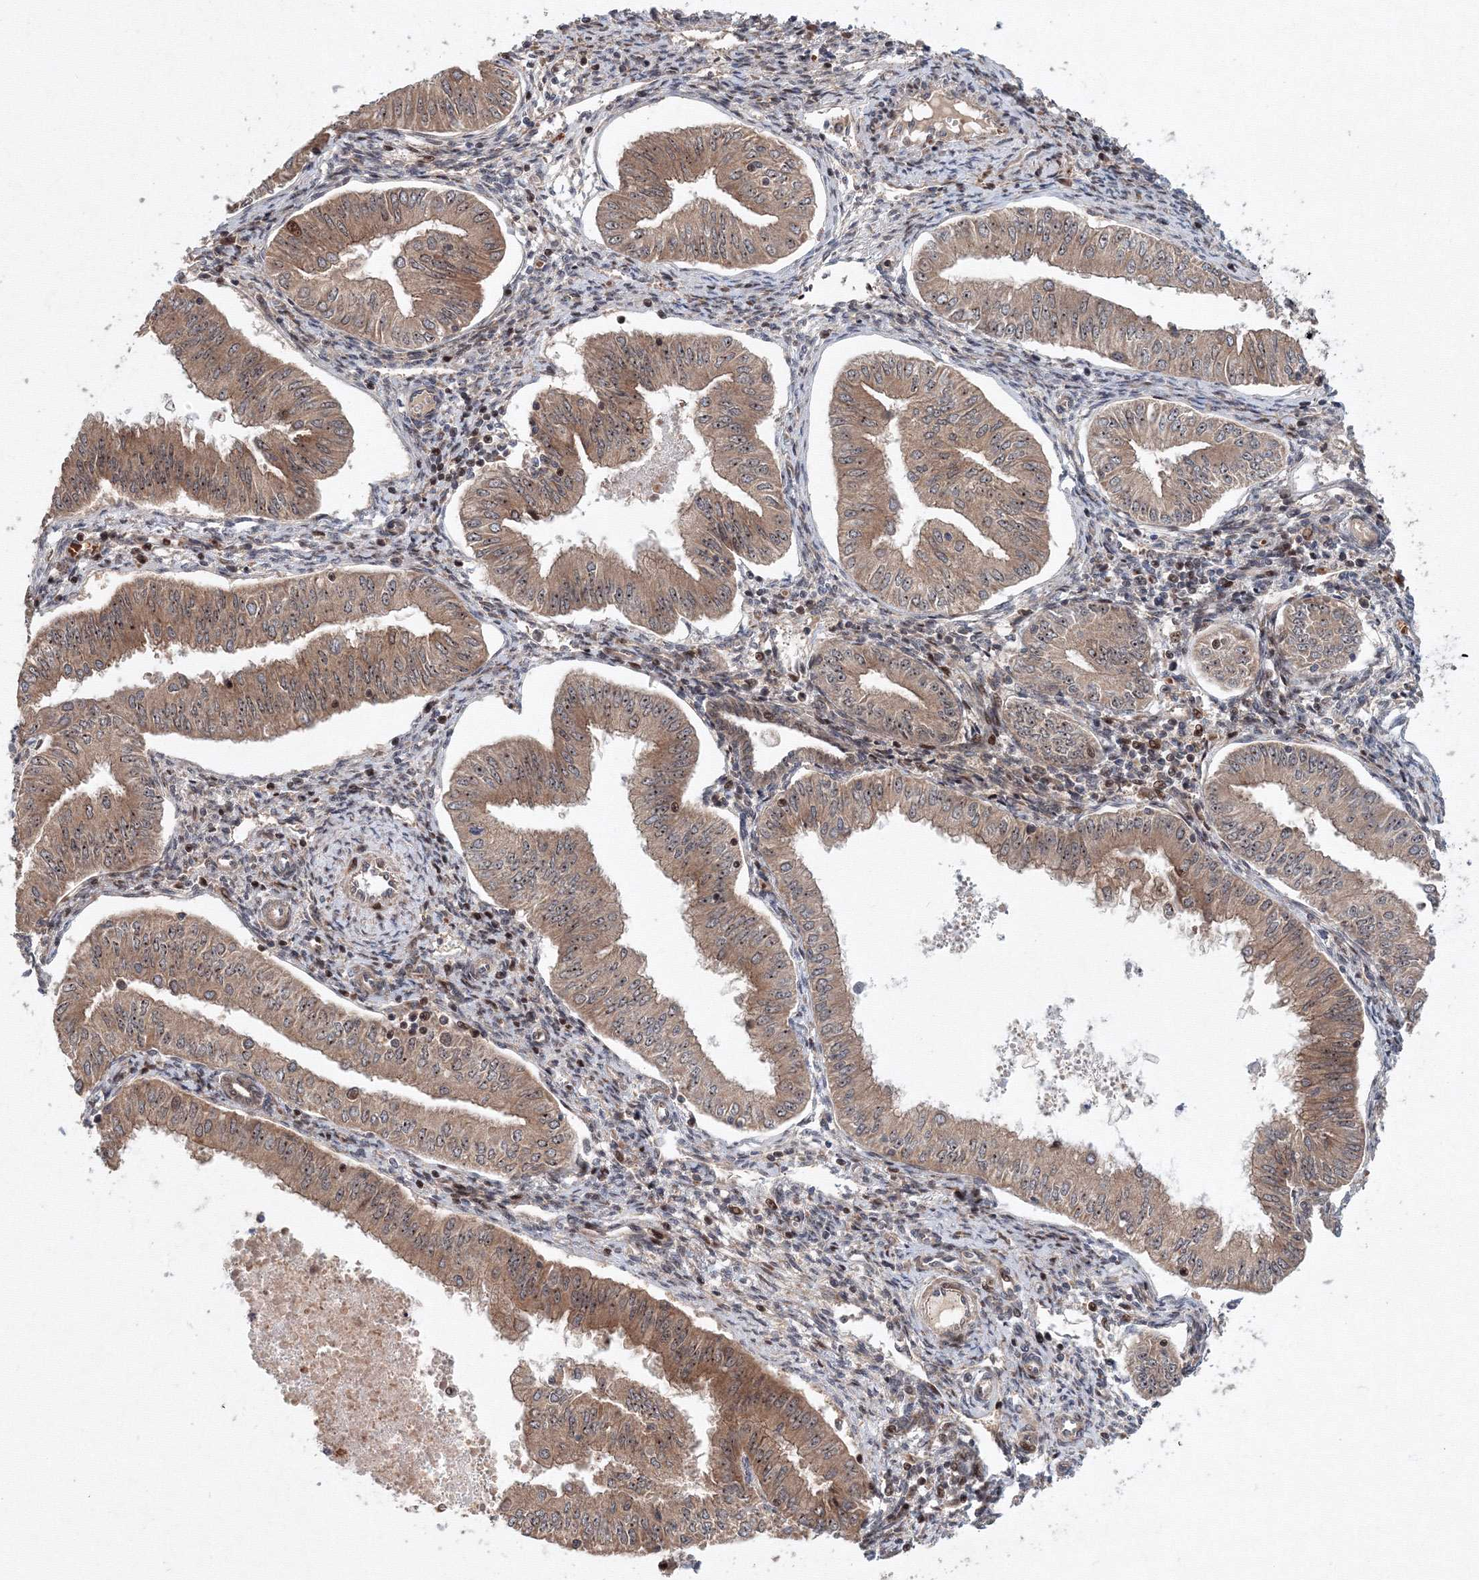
{"staining": {"intensity": "moderate", "quantity": ">75%", "location": "cytoplasmic/membranous,nuclear"}, "tissue": "endometrial cancer", "cell_type": "Tumor cells", "image_type": "cancer", "snomed": [{"axis": "morphology", "description": "Normal tissue, NOS"}, {"axis": "morphology", "description": "Adenocarcinoma, NOS"}, {"axis": "topography", "description": "Endometrium"}], "caption": "This micrograph shows endometrial cancer (adenocarcinoma) stained with immunohistochemistry to label a protein in brown. The cytoplasmic/membranous and nuclear of tumor cells show moderate positivity for the protein. Nuclei are counter-stained blue.", "gene": "ANKAR", "patient": {"sex": "female", "age": 53}}